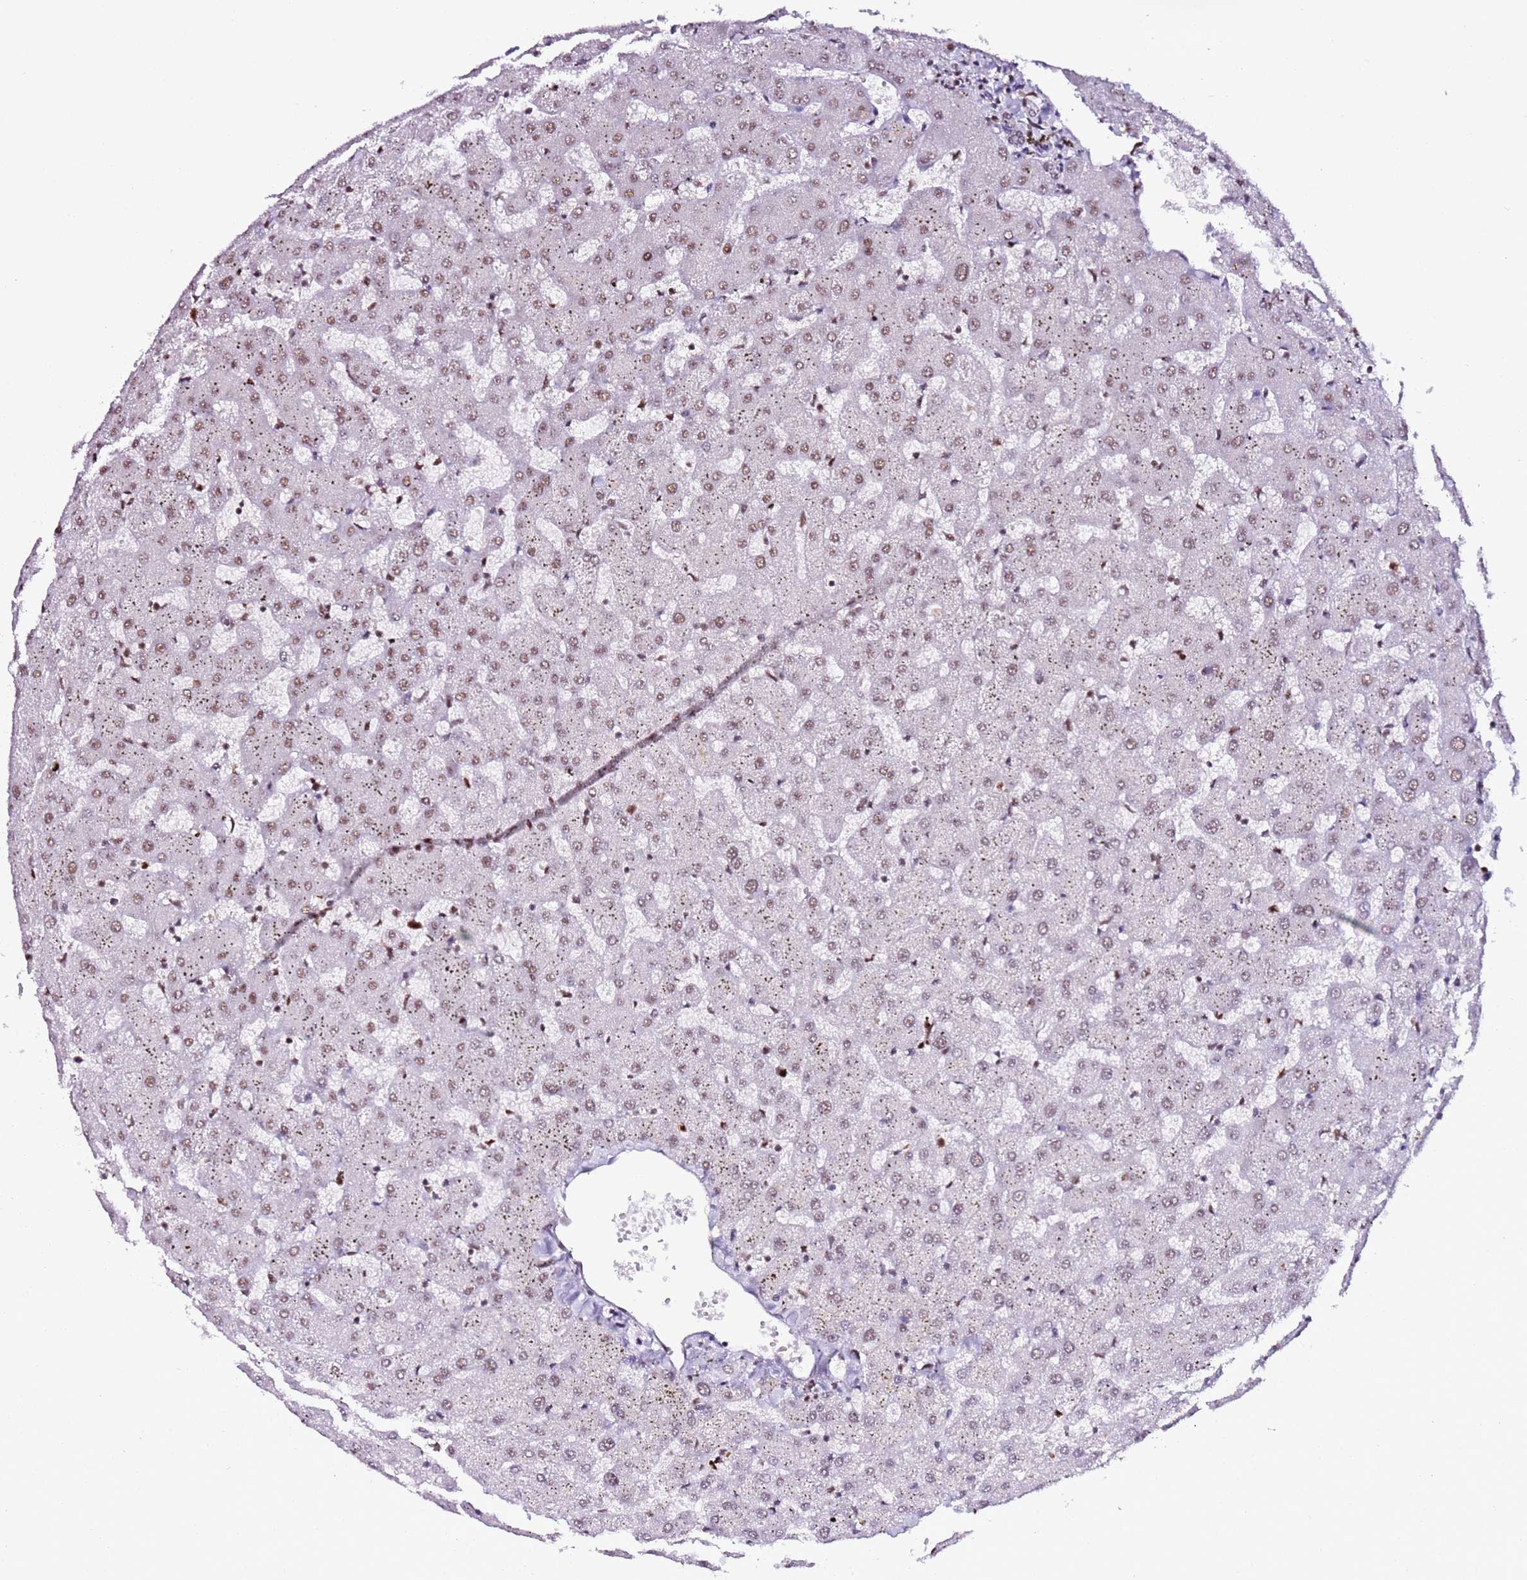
{"staining": {"intensity": "moderate", "quantity": "25%-75%", "location": "nuclear"}, "tissue": "liver", "cell_type": "Cholangiocytes", "image_type": "normal", "snomed": [{"axis": "morphology", "description": "Normal tissue, NOS"}, {"axis": "topography", "description": "Liver"}], "caption": "The photomicrograph demonstrates staining of normal liver, revealing moderate nuclear protein positivity (brown color) within cholangiocytes.", "gene": "C6orf226", "patient": {"sex": "female", "age": 63}}